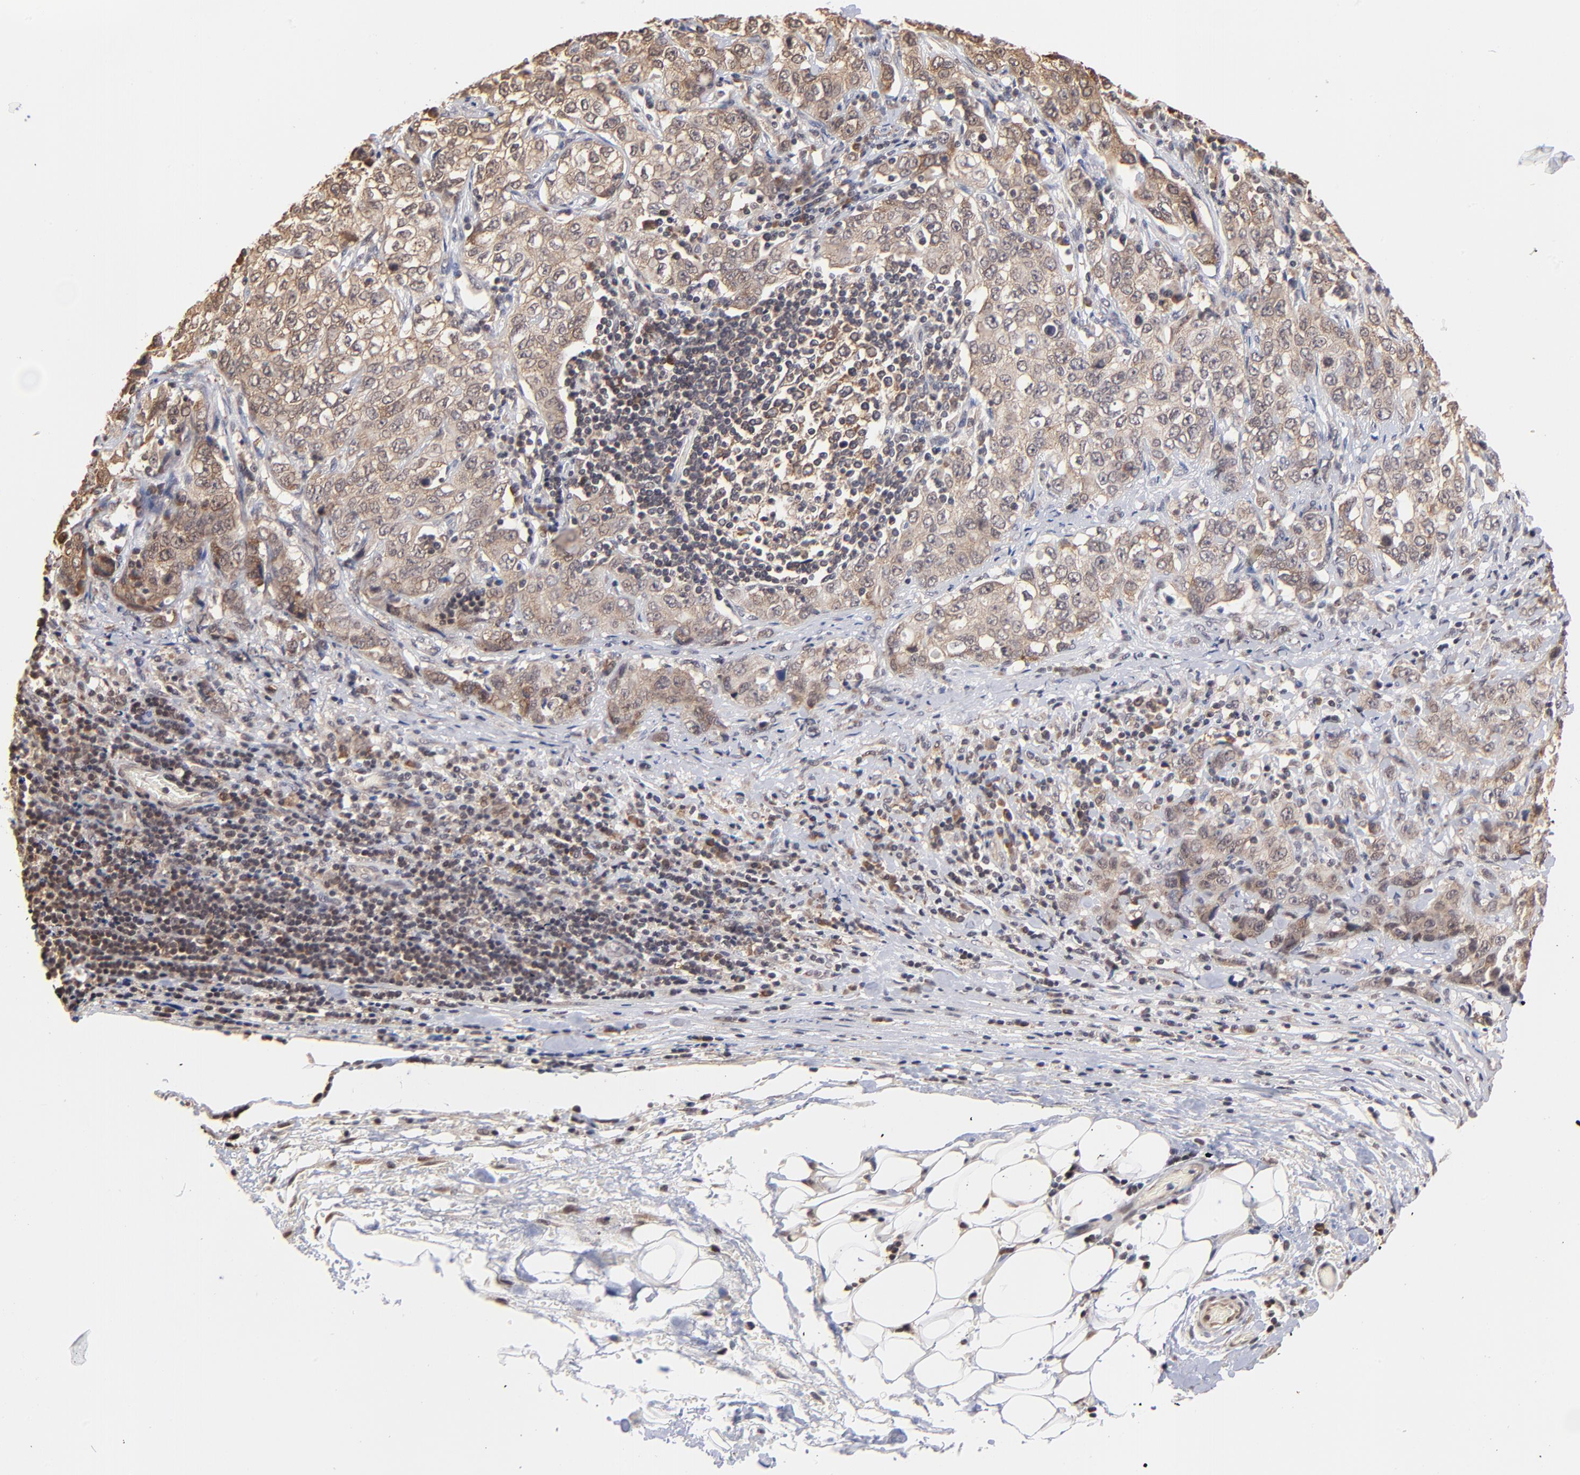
{"staining": {"intensity": "weak", "quantity": ">75%", "location": "cytoplasmic/membranous"}, "tissue": "stomach cancer", "cell_type": "Tumor cells", "image_type": "cancer", "snomed": [{"axis": "morphology", "description": "Adenocarcinoma, NOS"}, {"axis": "topography", "description": "Stomach"}], "caption": "Stomach cancer (adenocarcinoma) stained with a protein marker demonstrates weak staining in tumor cells.", "gene": "BRPF1", "patient": {"sex": "male", "age": 48}}